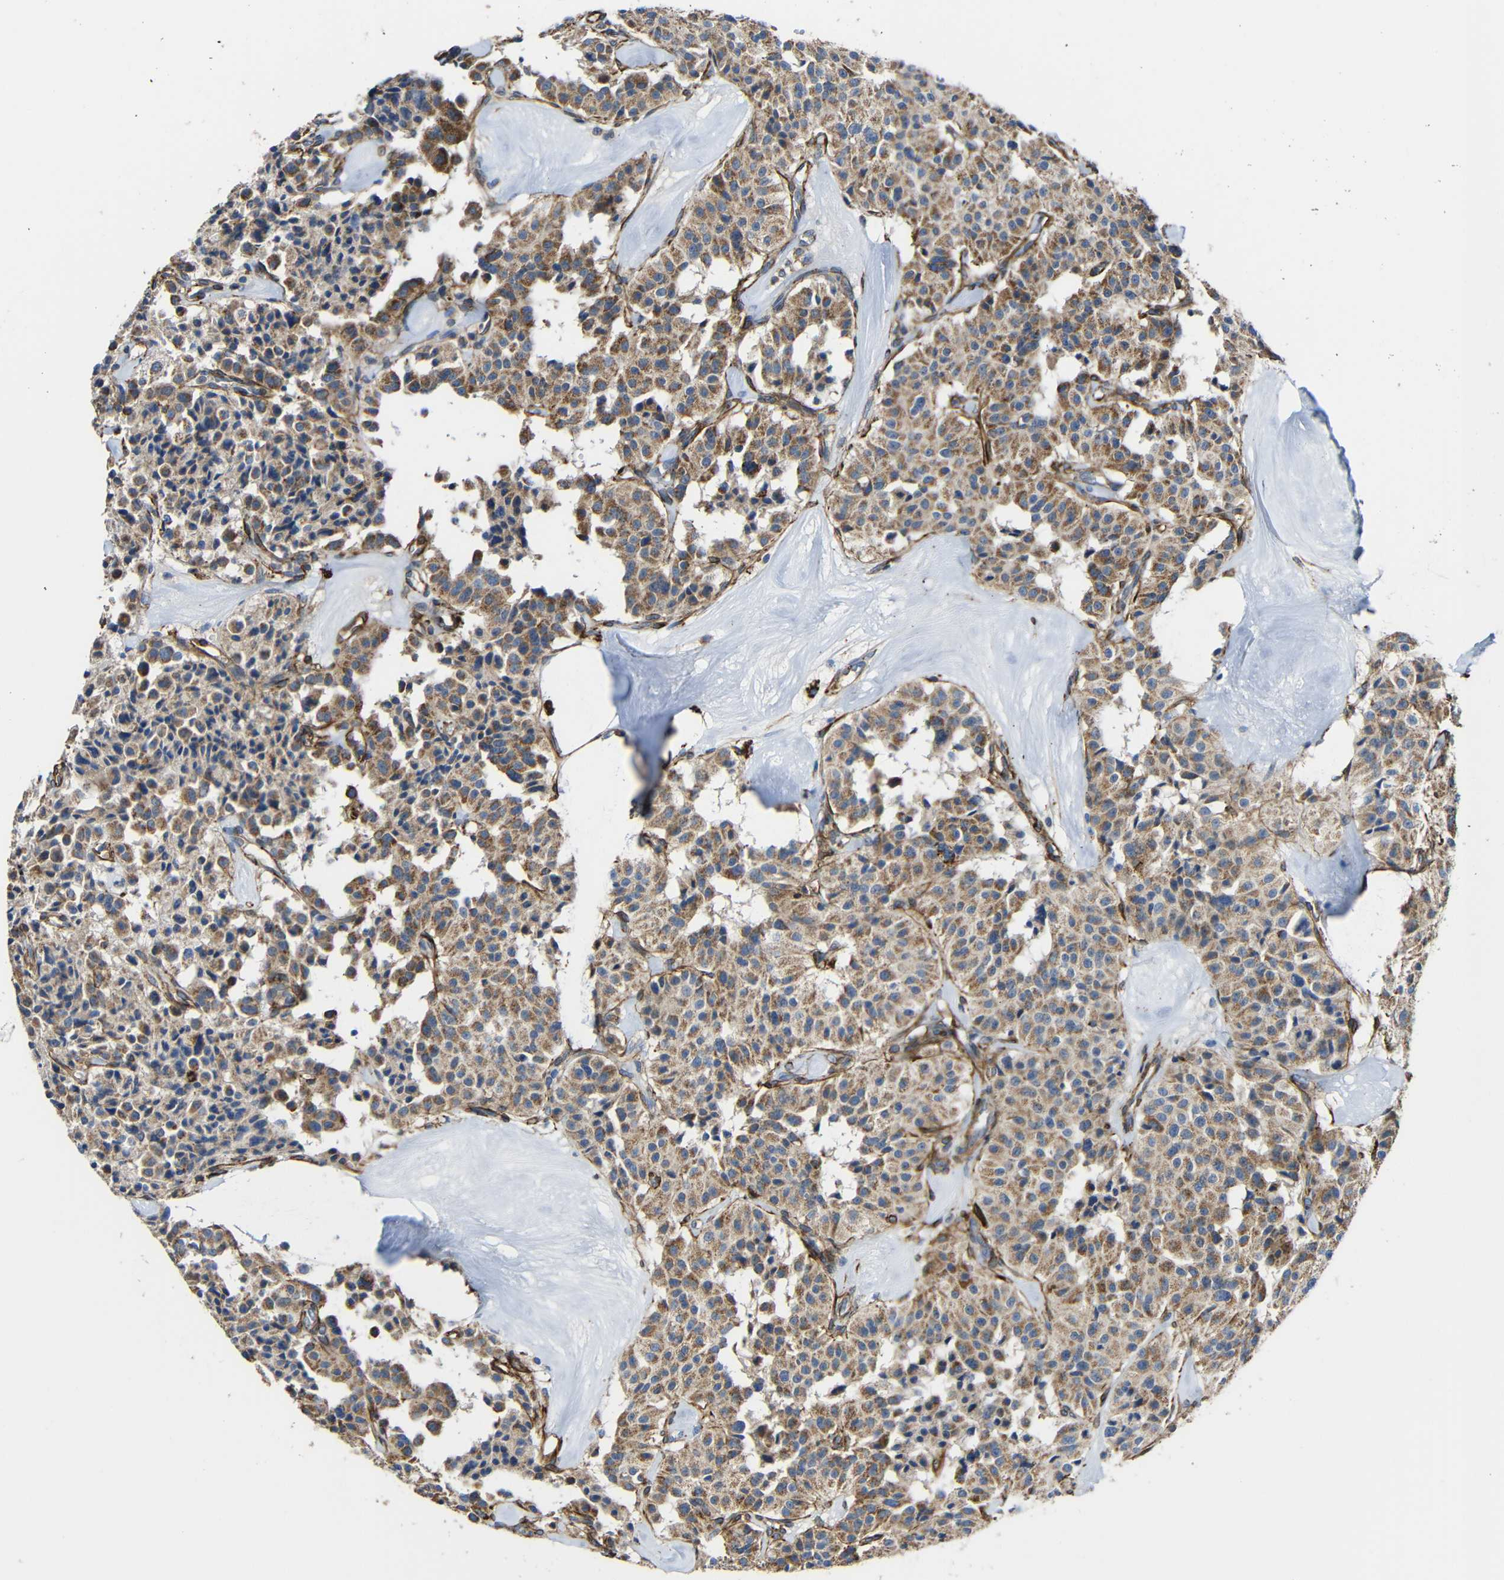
{"staining": {"intensity": "moderate", "quantity": ">75%", "location": "cytoplasmic/membranous"}, "tissue": "carcinoid", "cell_type": "Tumor cells", "image_type": "cancer", "snomed": [{"axis": "morphology", "description": "Carcinoid, malignant, NOS"}, {"axis": "topography", "description": "Lung"}], "caption": "High-power microscopy captured an immunohistochemistry image of carcinoid (malignant), revealing moderate cytoplasmic/membranous positivity in about >75% of tumor cells.", "gene": "IGSF10", "patient": {"sex": "male", "age": 30}}